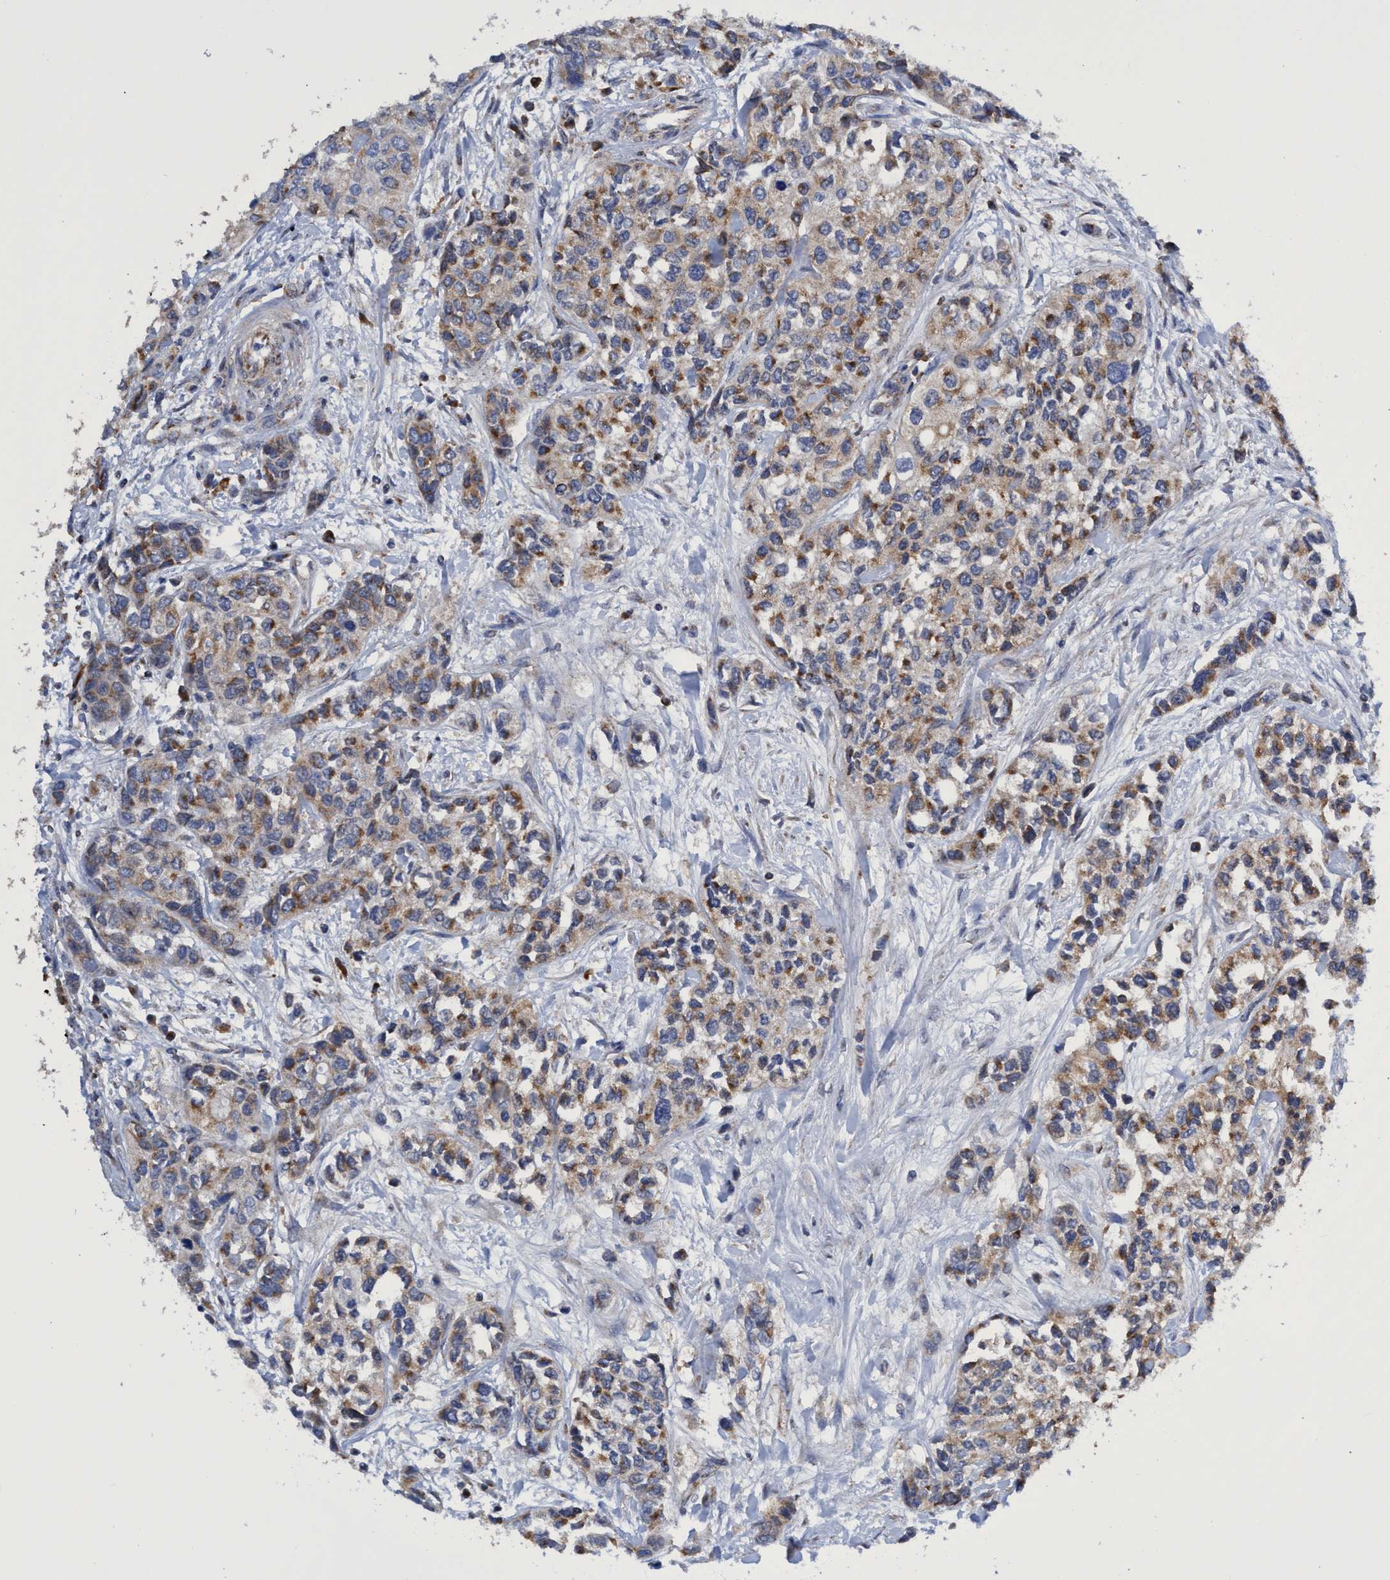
{"staining": {"intensity": "moderate", "quantity": ">75%", "location": "cytoplasmic/membranous"}, "tissue": "urothelial cancer", "cell_type": "Tumor cells", "image_type": "cancer", "snomed": [{"axis": "morphology", "description": "Urothelial carcinoma, High grade"}, {"axis": "topography", "description": "Urinary bladder"}], "caption": "Human high-grade urothelial carcinoma stained for a protein (brown) shows moderate cytoplasmic/membranous positive staining in about >75% of tumor cells.", "gene": "CRYZ", "patient": {"sex": "female", "age": 56}}